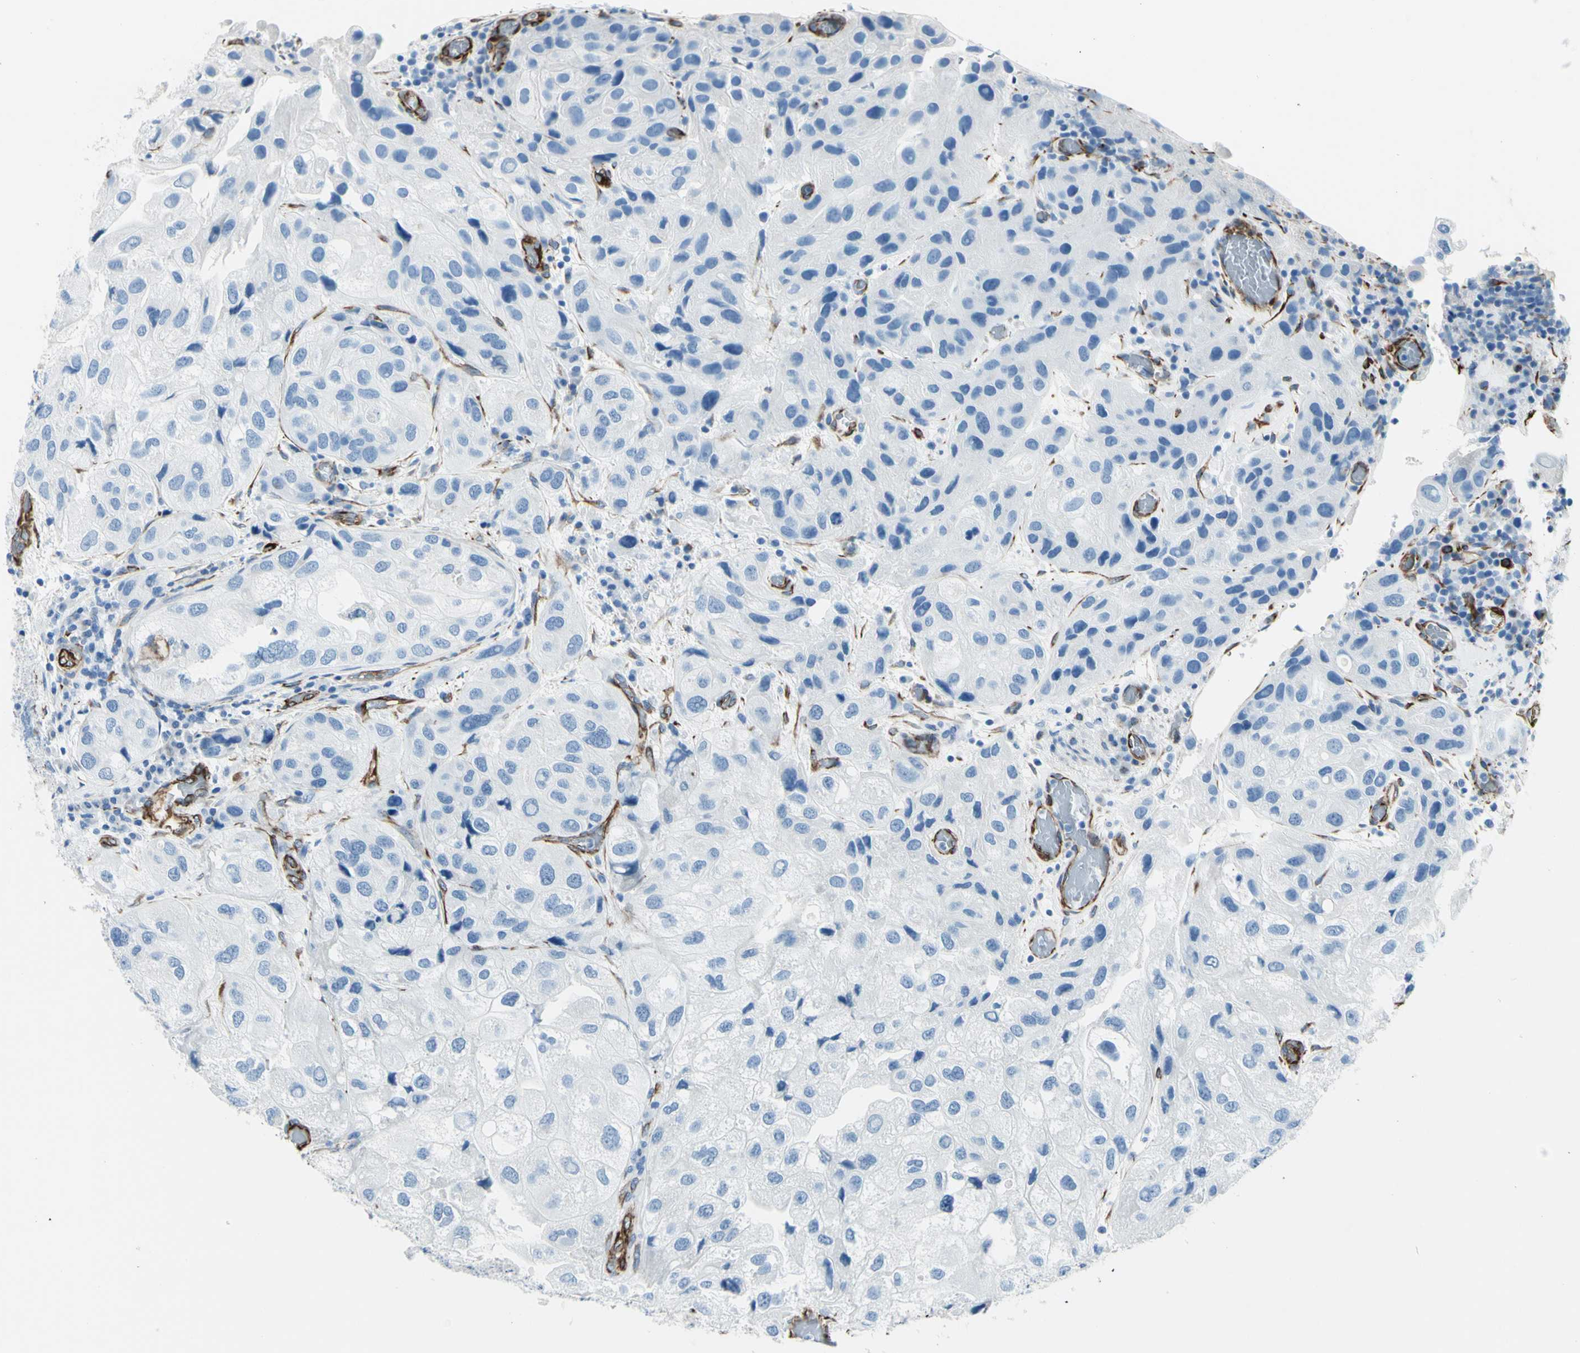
{"staining": {"intensity": "negative", "quantity": "none", "location": "none"}, "tissue": "urothelial cancer", "cell_type": "Tumor cells", "image_type": "cancer", "snomed": [{"axis": "morphology", "description": "Urothelial carcinoma, High grade"}, {"axis": "topography", "description": "Urinary bladder"}], "caption": "This is an immunohistochemistry (IHC) micrograph of human urothelial cancer. There is no staining in tumor cells.", "gene": "PTH2R", "patient": {"sex": "female", "age": 64}}